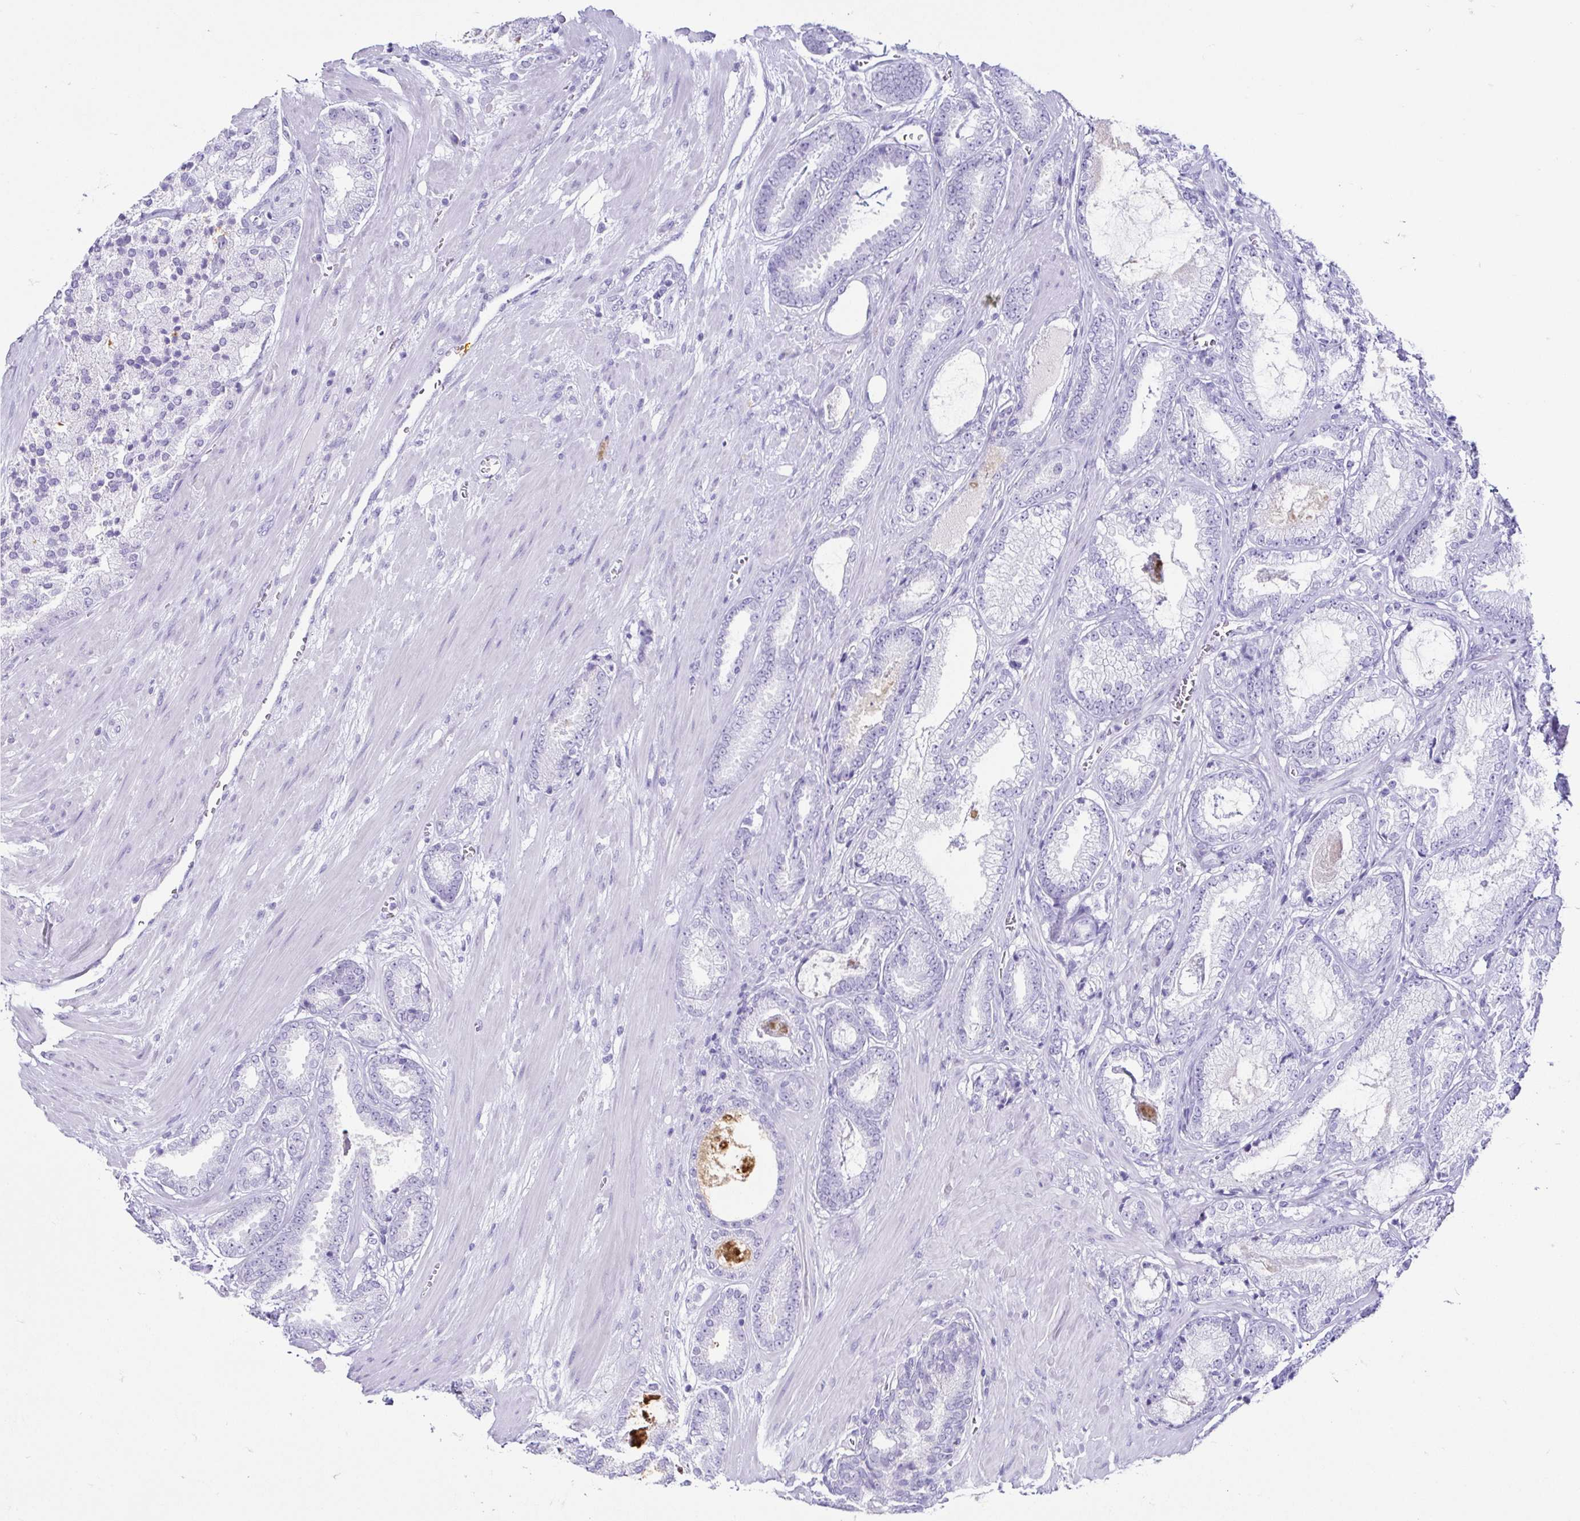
{"staining": {"intensity": "negative", "quantity": "none", "location": "none"}, "tissue": "prostate cancer", "cell_type": "Tumor cells", "image_type": "cancer", "snomed": [{"axis": "morphology", "description": "Adenocarcinoma, High grade"}, {"axis": "topography", "description": "Prostate"}], "caption": "Human adenocarcinoma (high-grade) (prostate) stained for a protein using immunohistochemistry reveals no staining in tumor cells.", "gene": "CD164L2", "patient": {"sex": "male", "age": 64}}